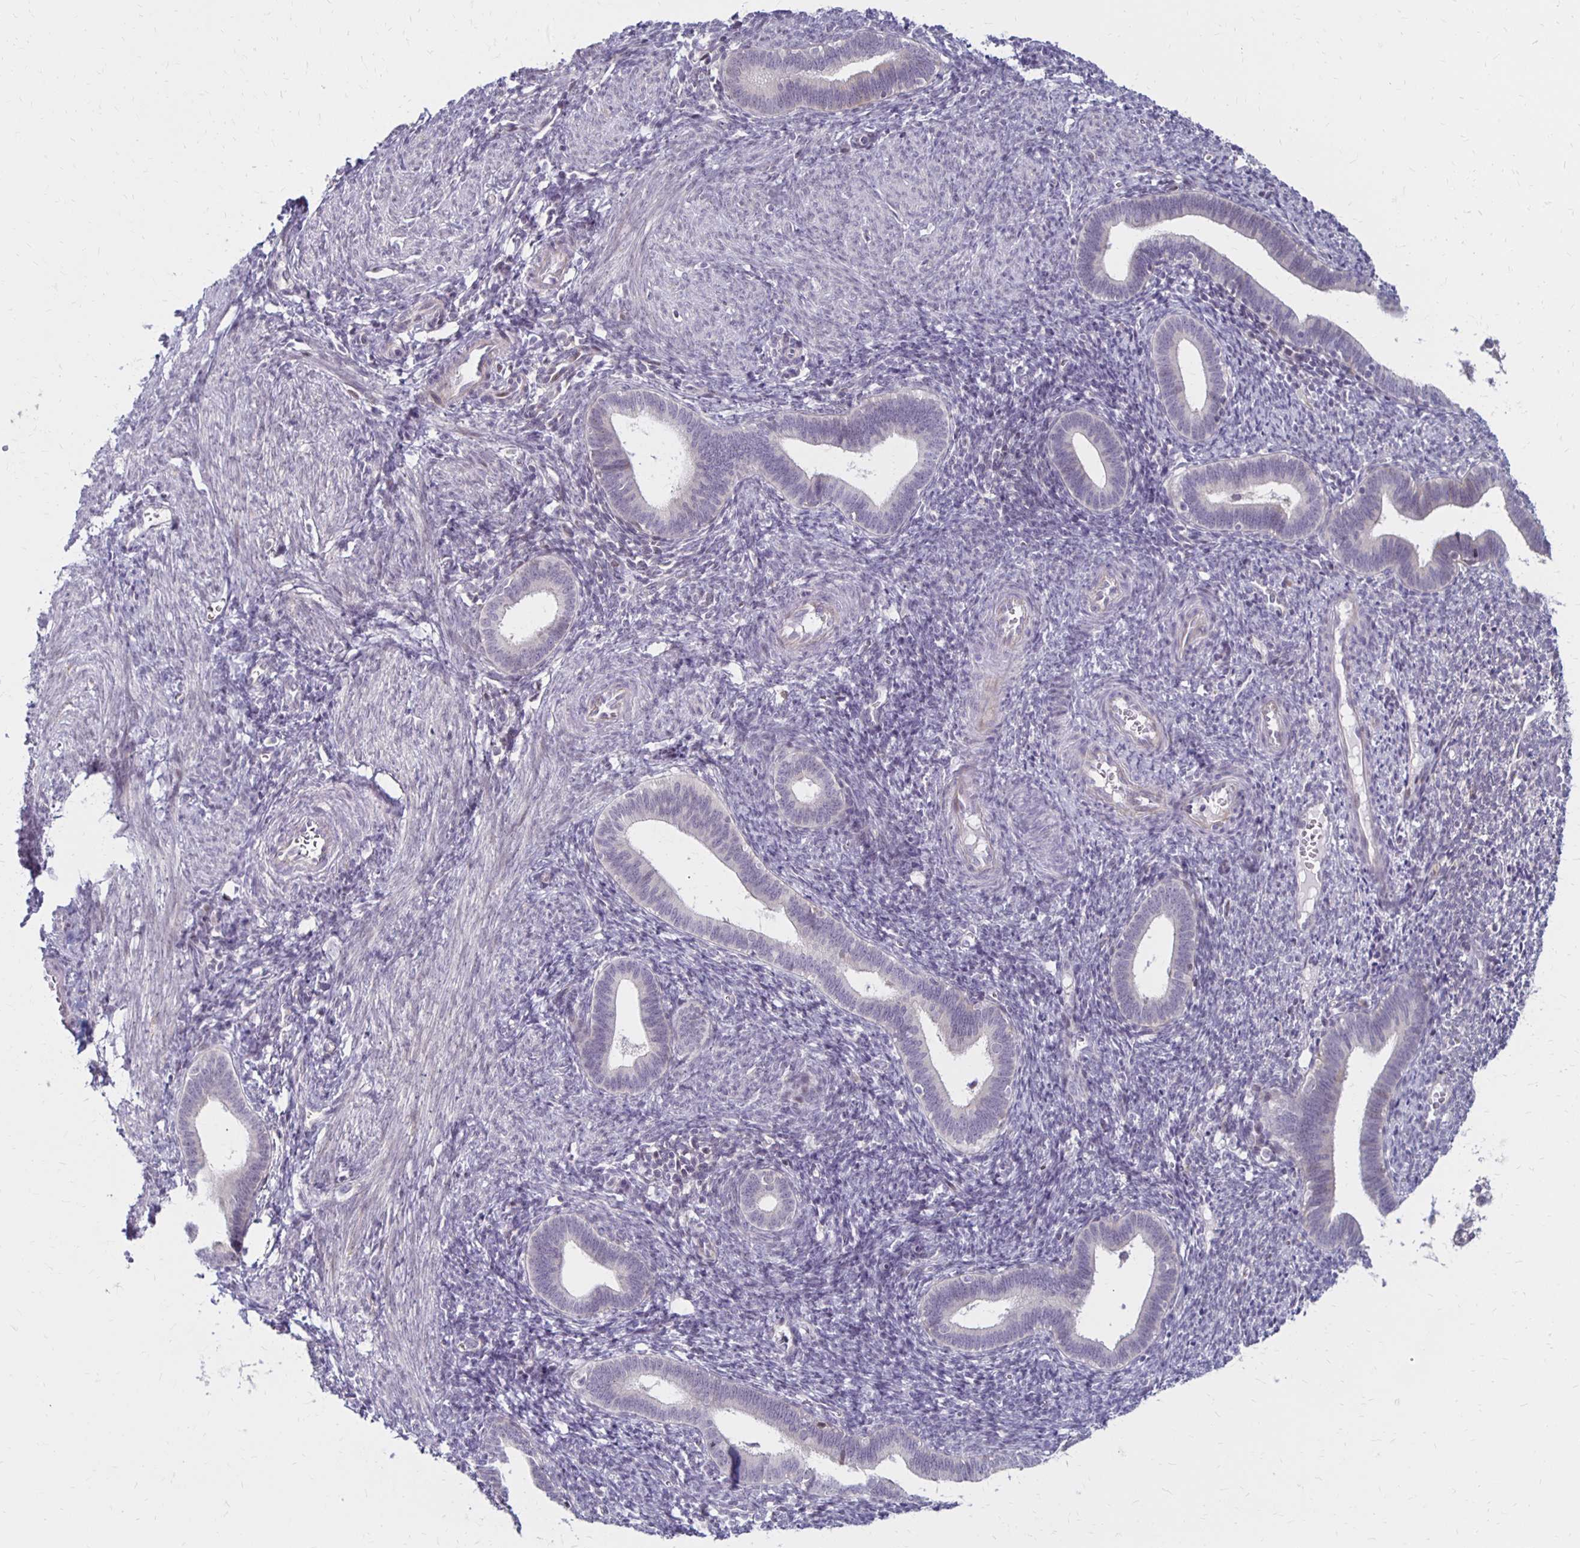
{"staining": {"intensity": "negative", "quantity": "none", "location": "none"}, "tissue": "endometrium", "cell_type": "Cells in endometrial stroma", "image_type": "normal", "snomed": [{"axis": "morphology", "description": "Normal tissue, NOS"}, {"axis": "topography", "description": "Endometrium"}], "caption": "Immunohistochemical staining of unremarkable endometrium demonstrates no significant positivity in cells in endometrial stroma.", "gene": "DAGLA", "patient": {"sex": "female", "age": 41}}